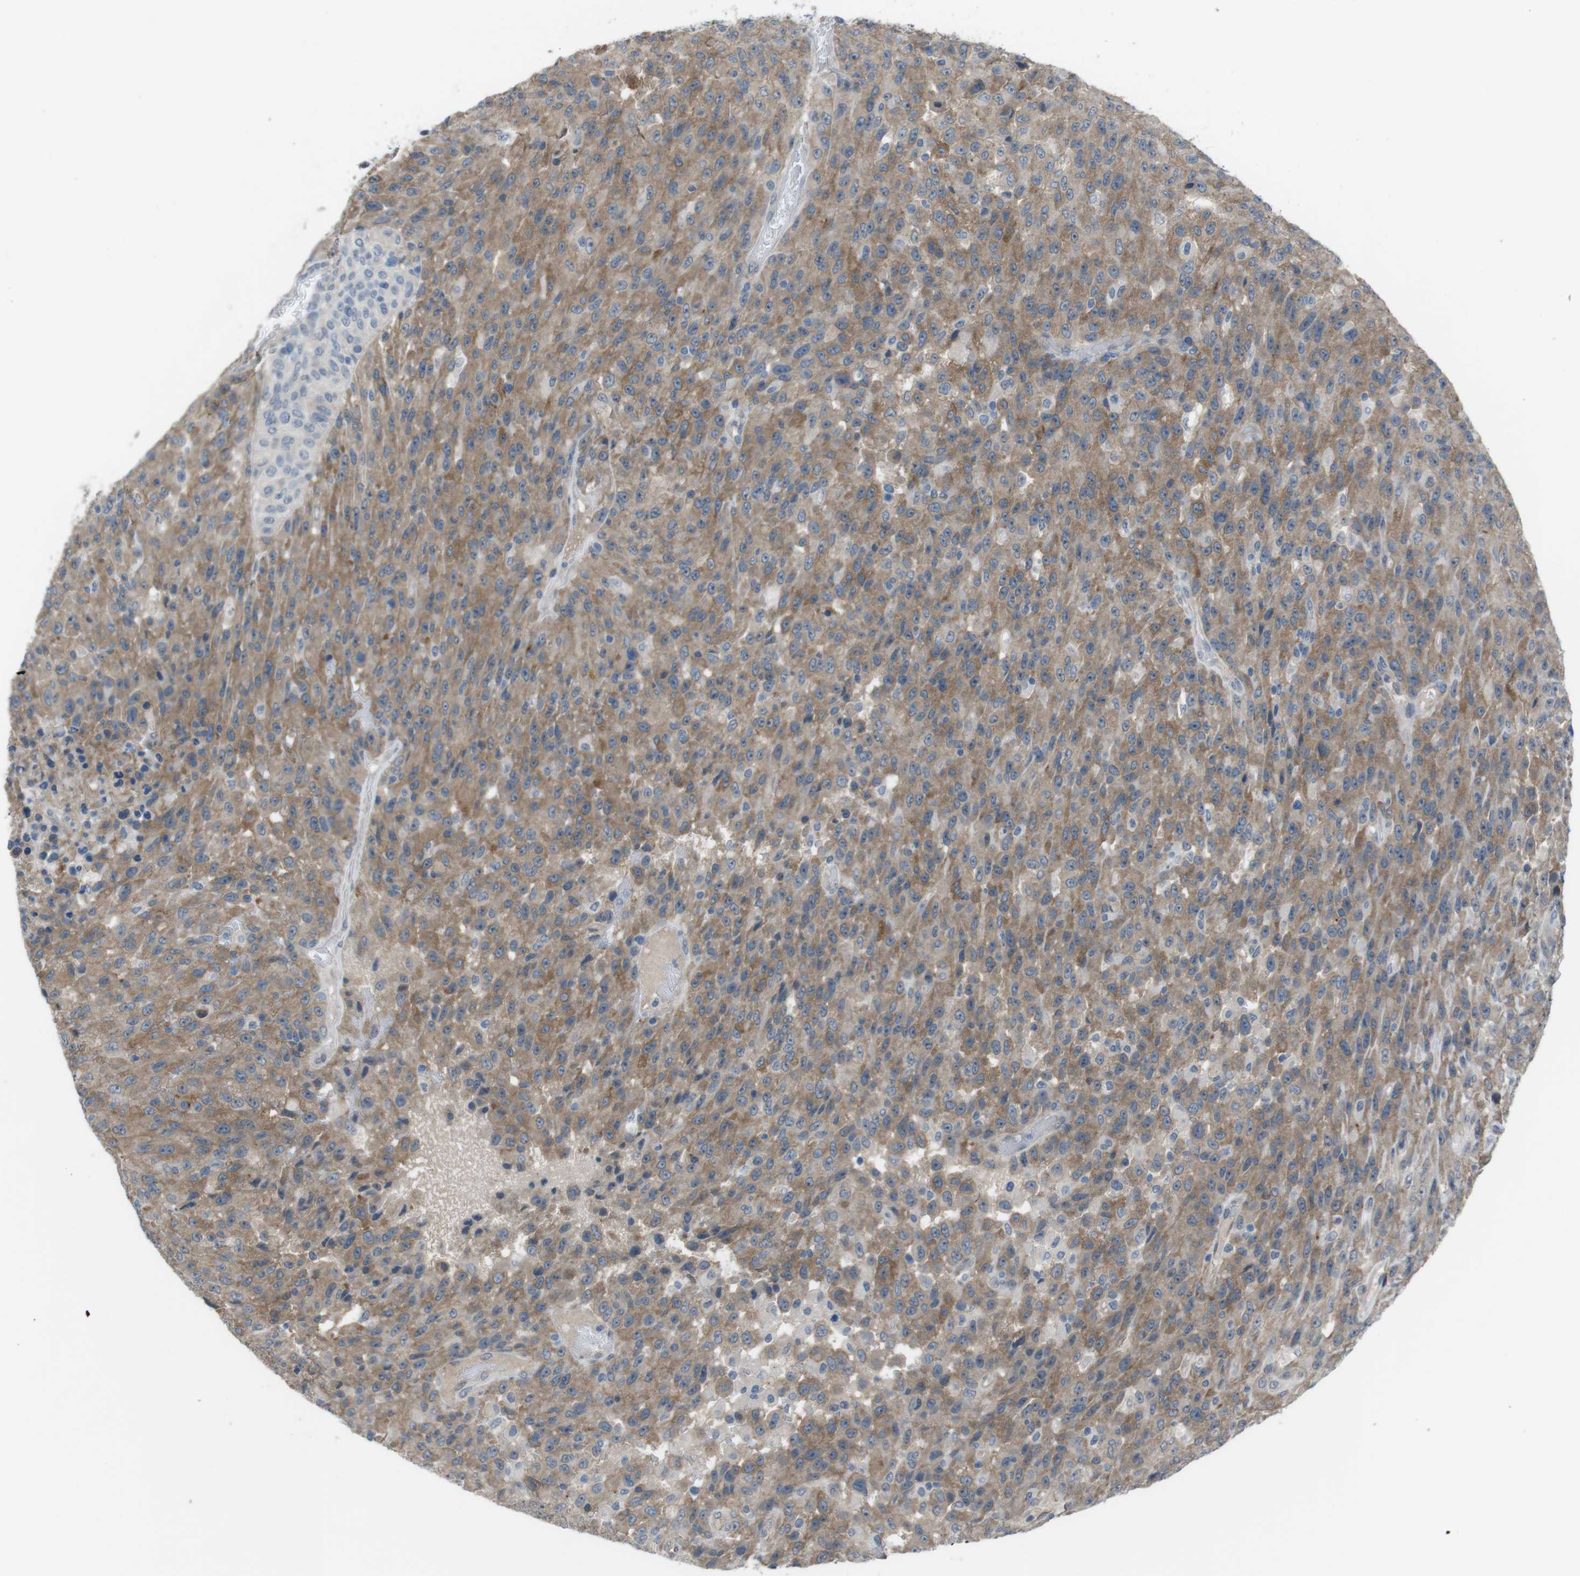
{"staining": {"intensity": "moderate", "quantity": ">75%", "location": "cytoplasmic/membranous"}, "tissue": "urothelial cancer", "cell_type": "Tumor cells", "image_type": "cancer", "snomed": [{"axis": "morphology", "description": "Urothelial carcinoma, High grade"}, {"axis": "topography", "description": "Urinary bladder"}], "caption": "Urothelial carcinoma (high-grade) was stained to show a protein in brown. There is medium levels of moderate cytoplasmic/membranous positivity in about >75% of tumor cells.", "gene": "ANK2", "patient": {"sex": "male", "age": 66}}